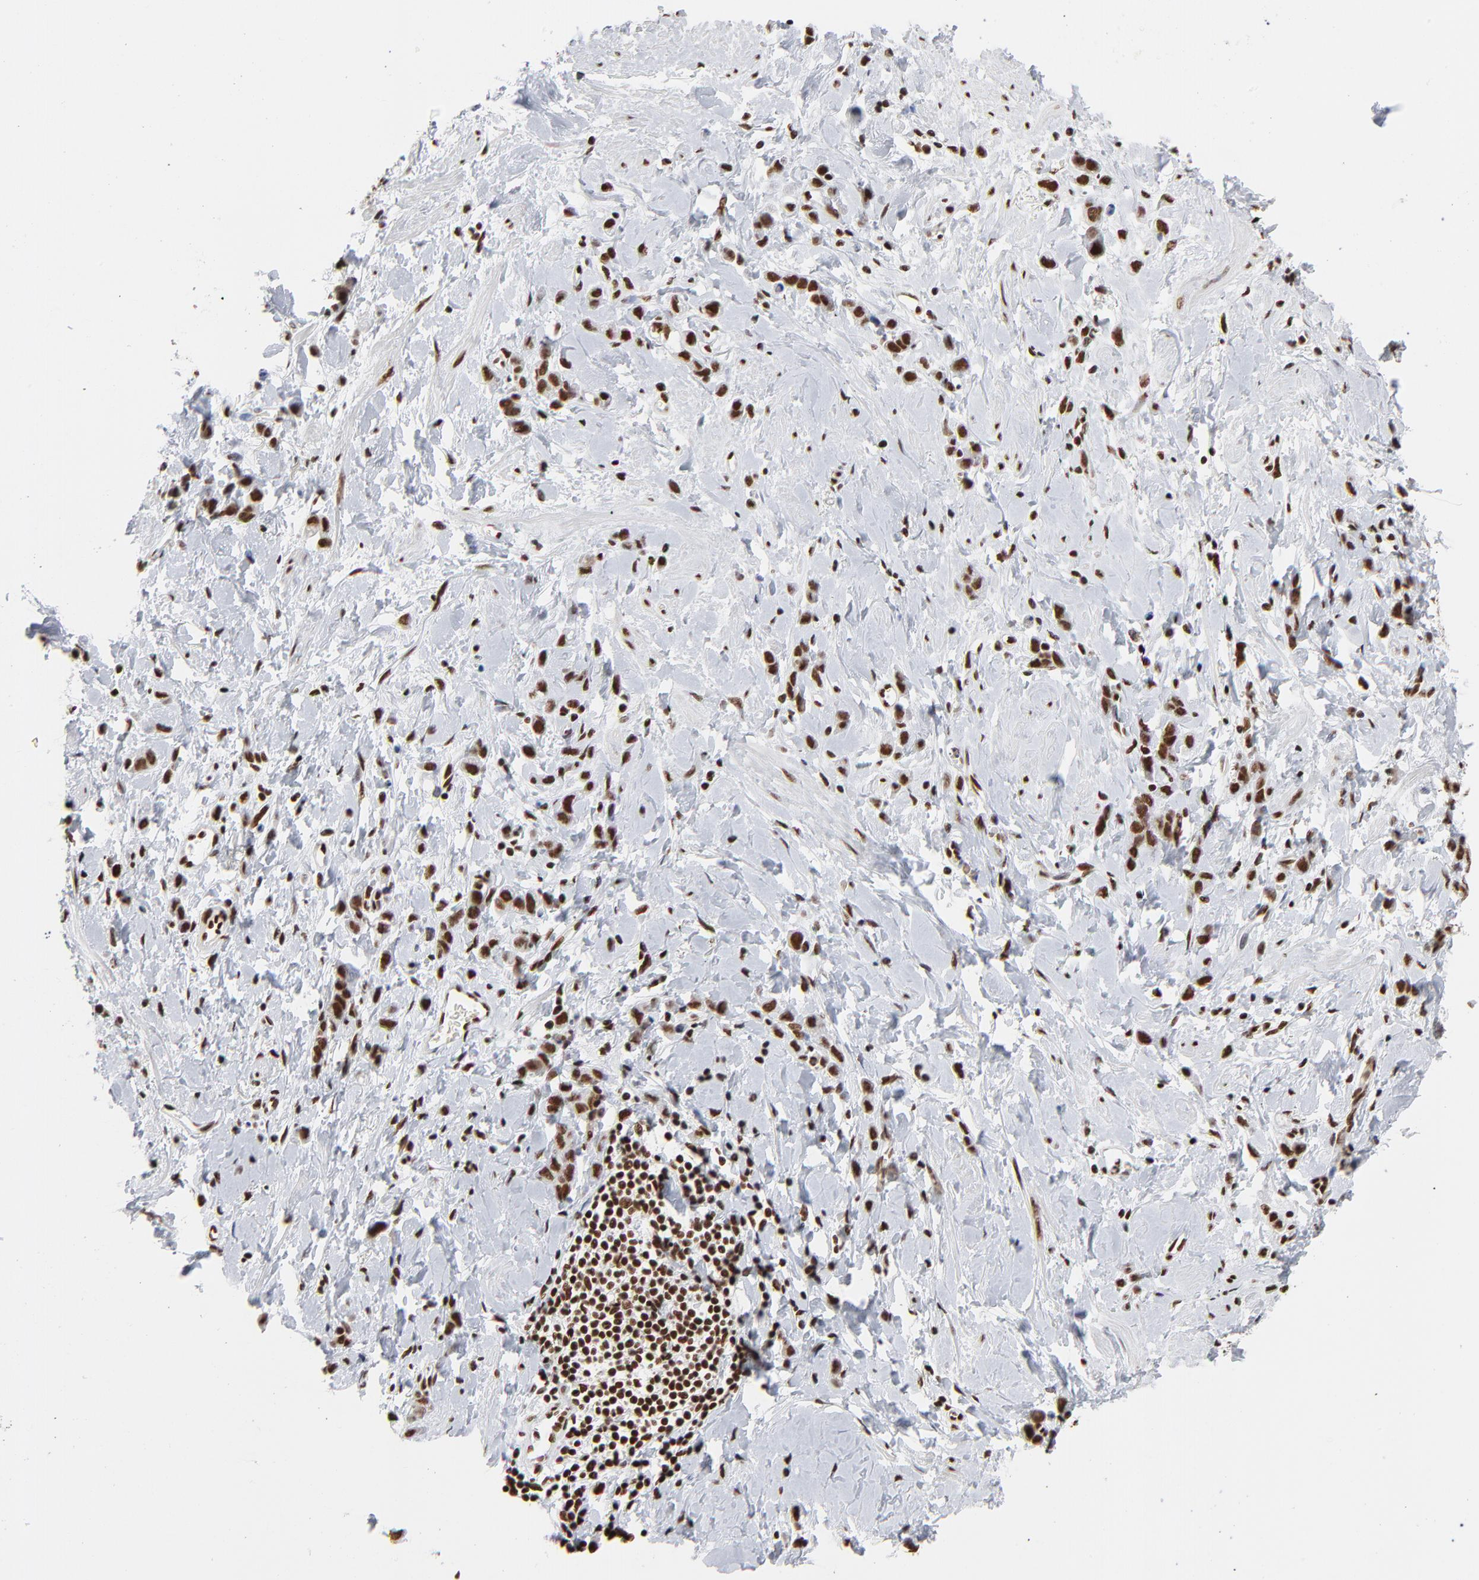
{"staining": {"intensity": "strong", "quantity": ">75%", "location": "nuclear"}, "tissue": "stomach cancer", "cell_type": "Tumor cells", "image_type": "cancer", "snomed": [{"axis": "morphology", "description": "Normal tissue, NOS"}, {"axis": "morphology", "description": "Adenocarcinoma, NOS"}, {"axis": "topography", "description": "Stomach"}], "caption": "Brown immunohistochemical staining in stomach adenocarcinoma reveals strong nuclear positivity in about >75% of tumor cells.", "gene": "CREB1", "patient": {"sex": "male", "age": 82}}